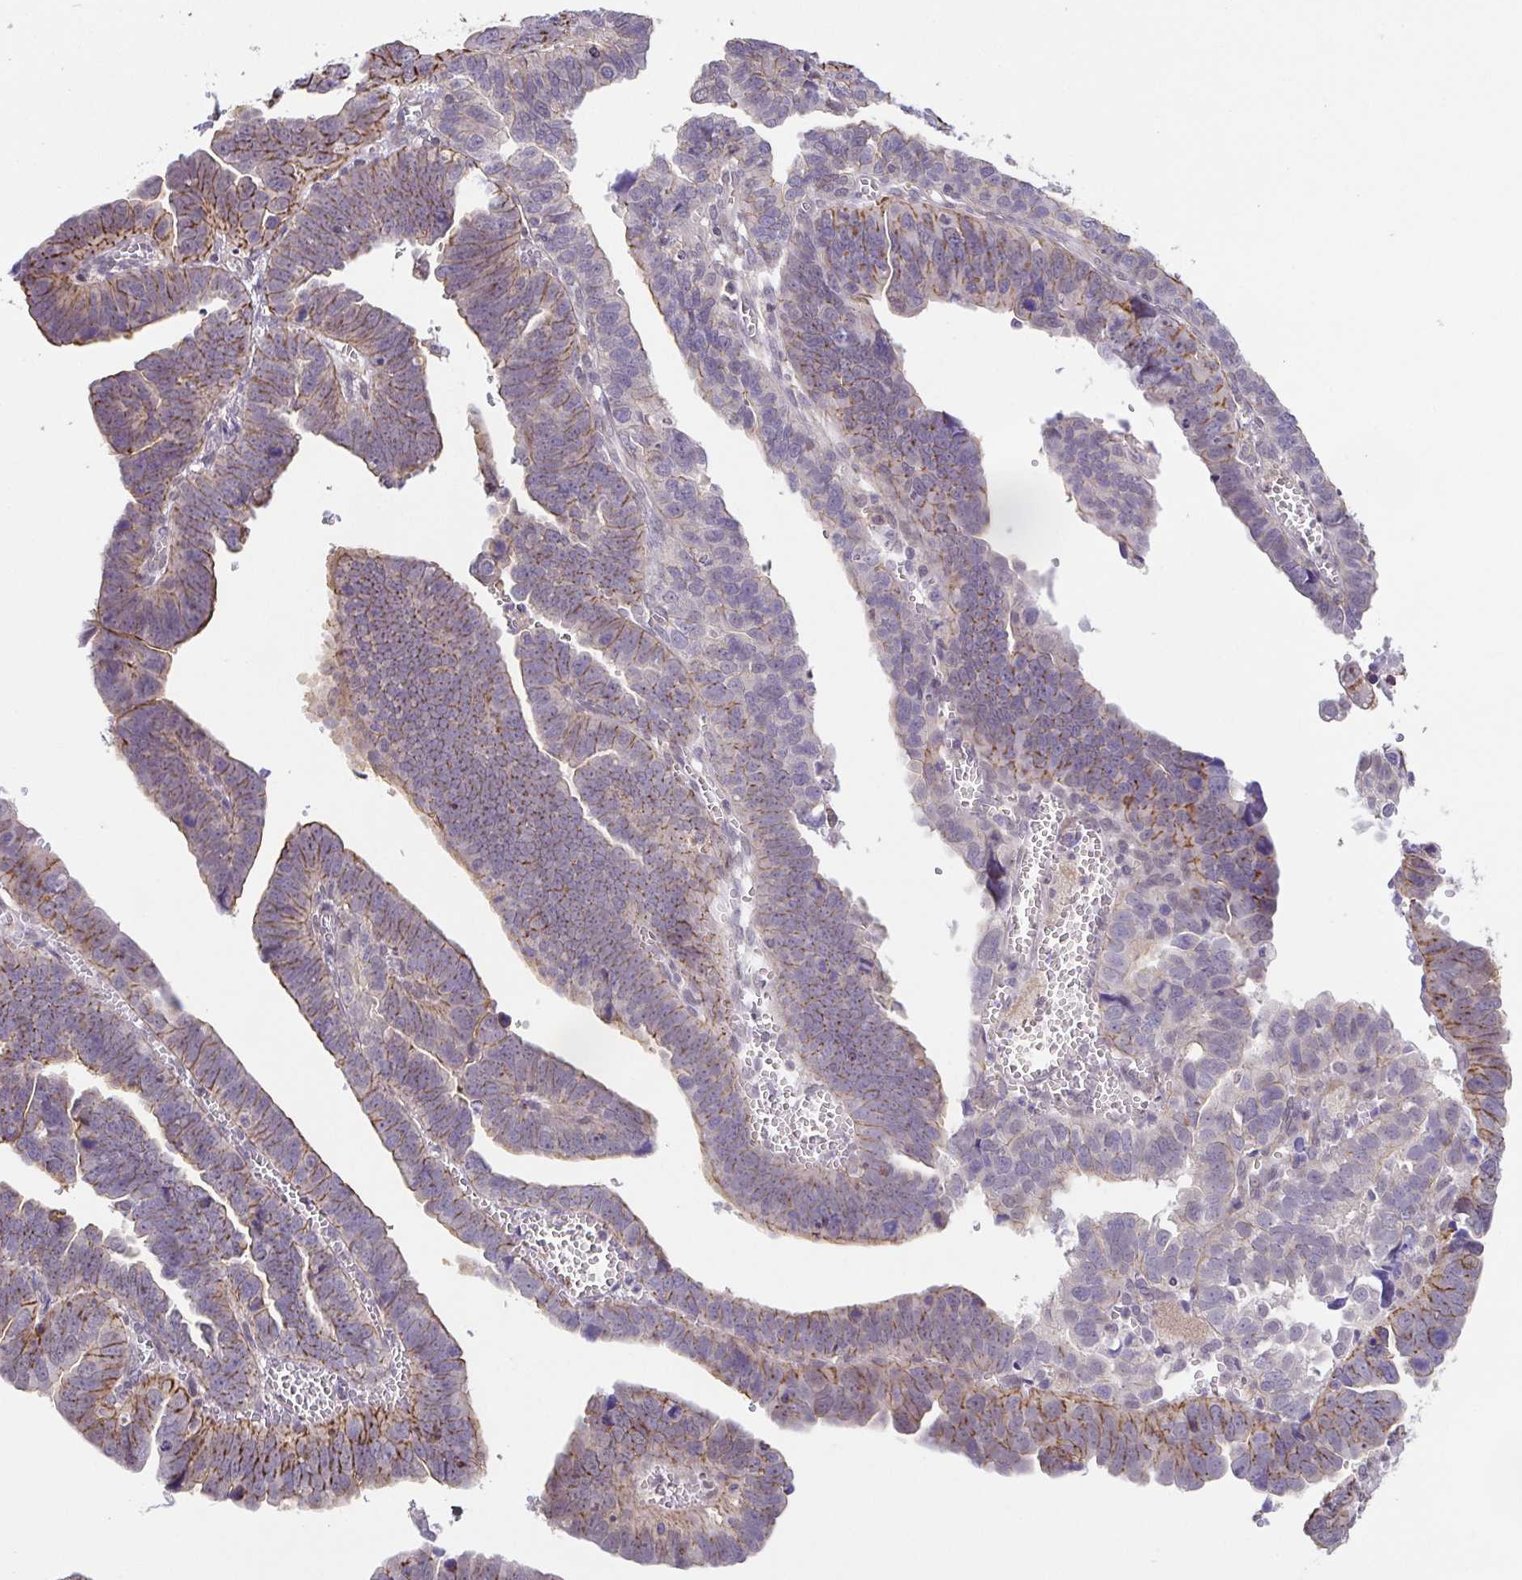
{"staining": {"intensity": "moderate", "quantity": "25%-75%", "location": "cytoplasmic/membranous"}, "tissue": "endometrial cancer", "cell_type": "Tumor cells", "image_type": "cancer", "snomed": [{"axis": "morphology", "description": "Adenocarcinoma, NOS"}, {"axis": "topography", "description": "Endometrium"}], "caption": "A histopathology image of adenocarcinoma (endometrial) stained for a protein displays moderate cytoplasmic/membranous brown staining in tumor cells.", "gene": "PREPL", "patient": {"sex": "female", "age": 75}}